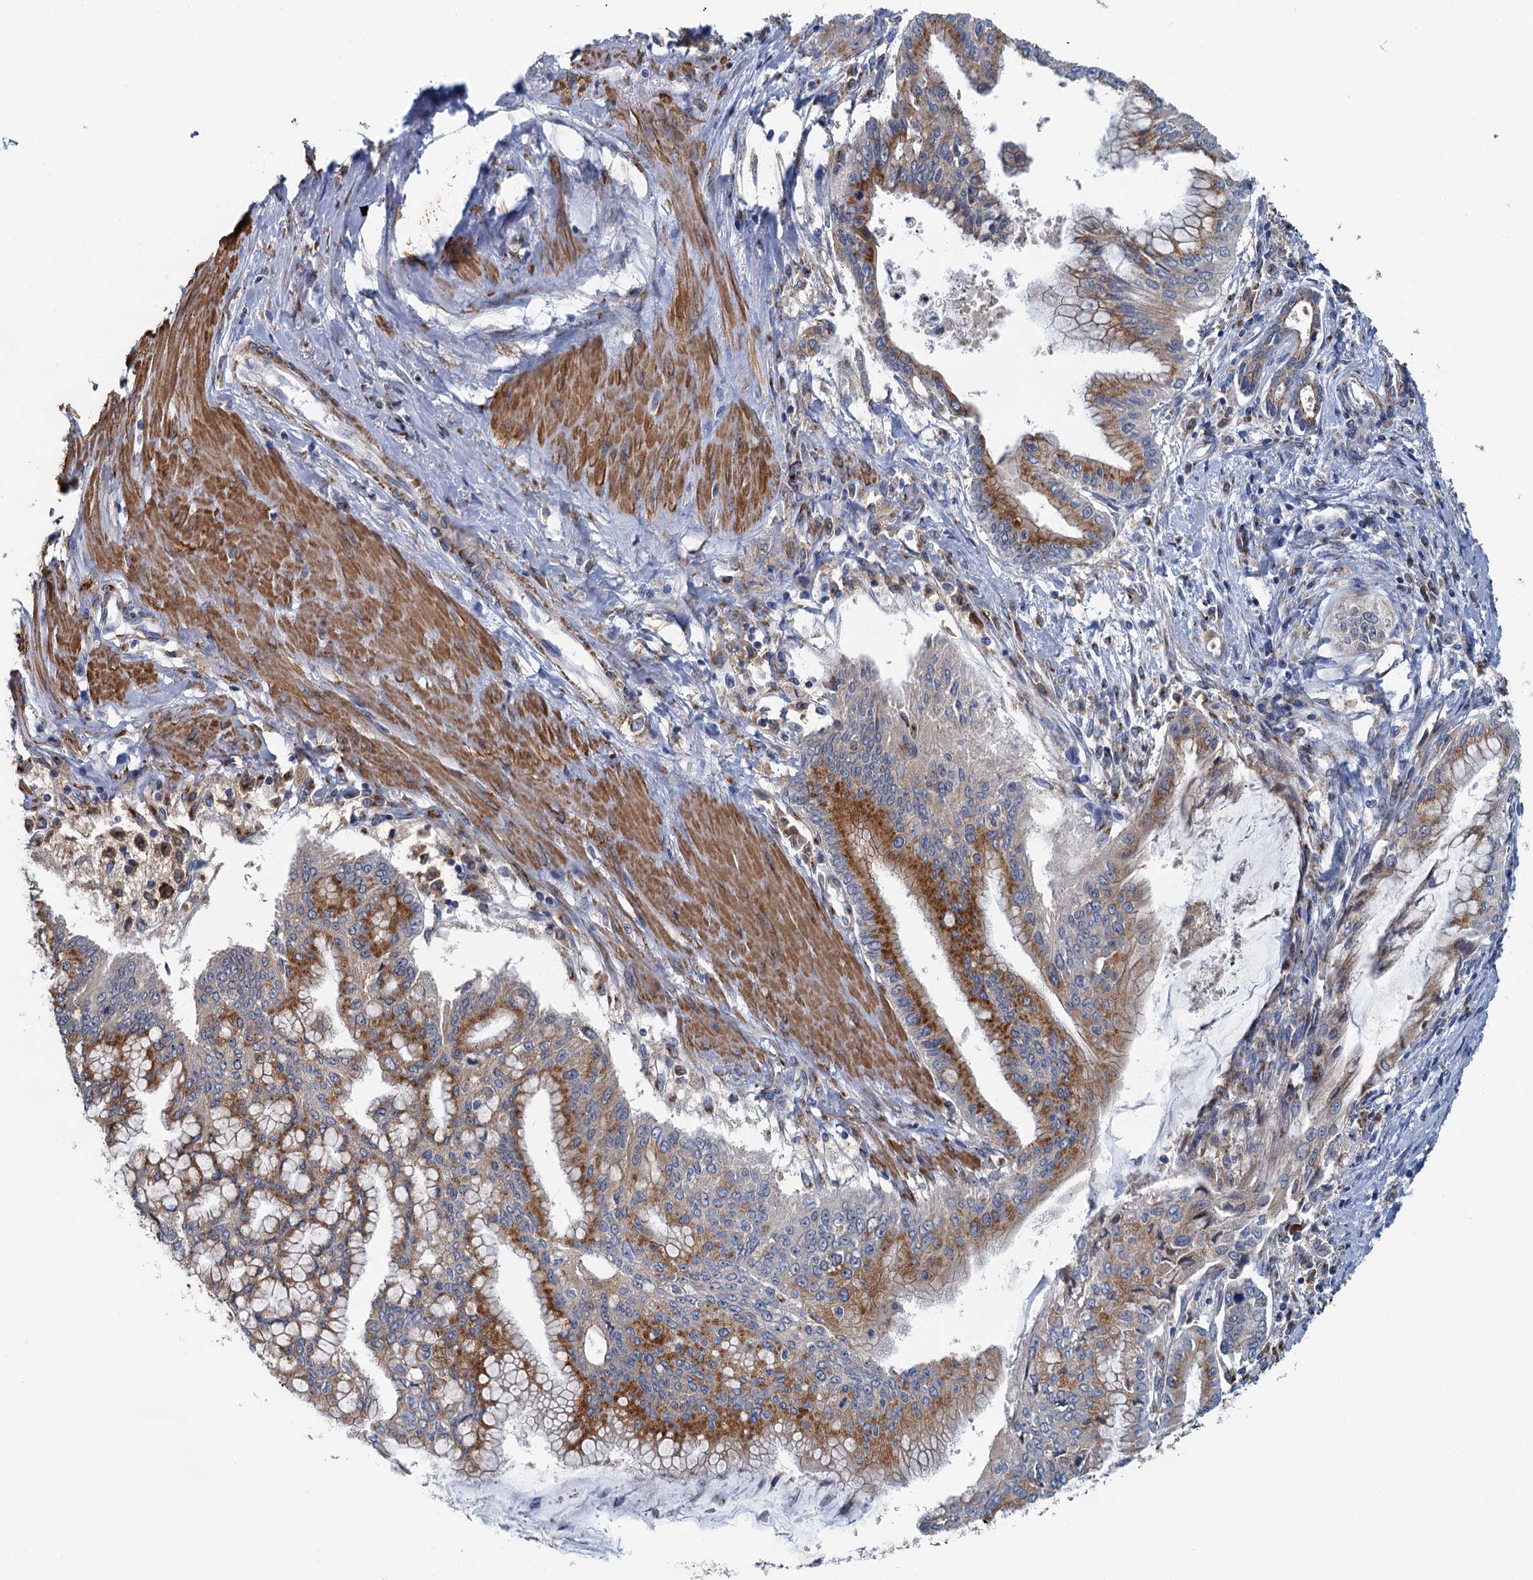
{"staining": {"intensity": "moderate", "quantity": ">75%", "location": "cytoplasmic/membranous"}, "tissue": "pancreatic cancer", "cell_type": "Tumor cells", "image_type": "cancer", "snomed": [{"axis": "morphology", "description": "Adenocarcinoma, NOS"}, {"axis": "topography", "description": "Pancreas"}], "caption": "Tumor cells exhibit moderate cytoplasmic/membranous expression in approximately >75% of cells in pancreatic adenocarcinoma.", "gene": "BET1L", "patient": {"sex": "male", "age": 46}}